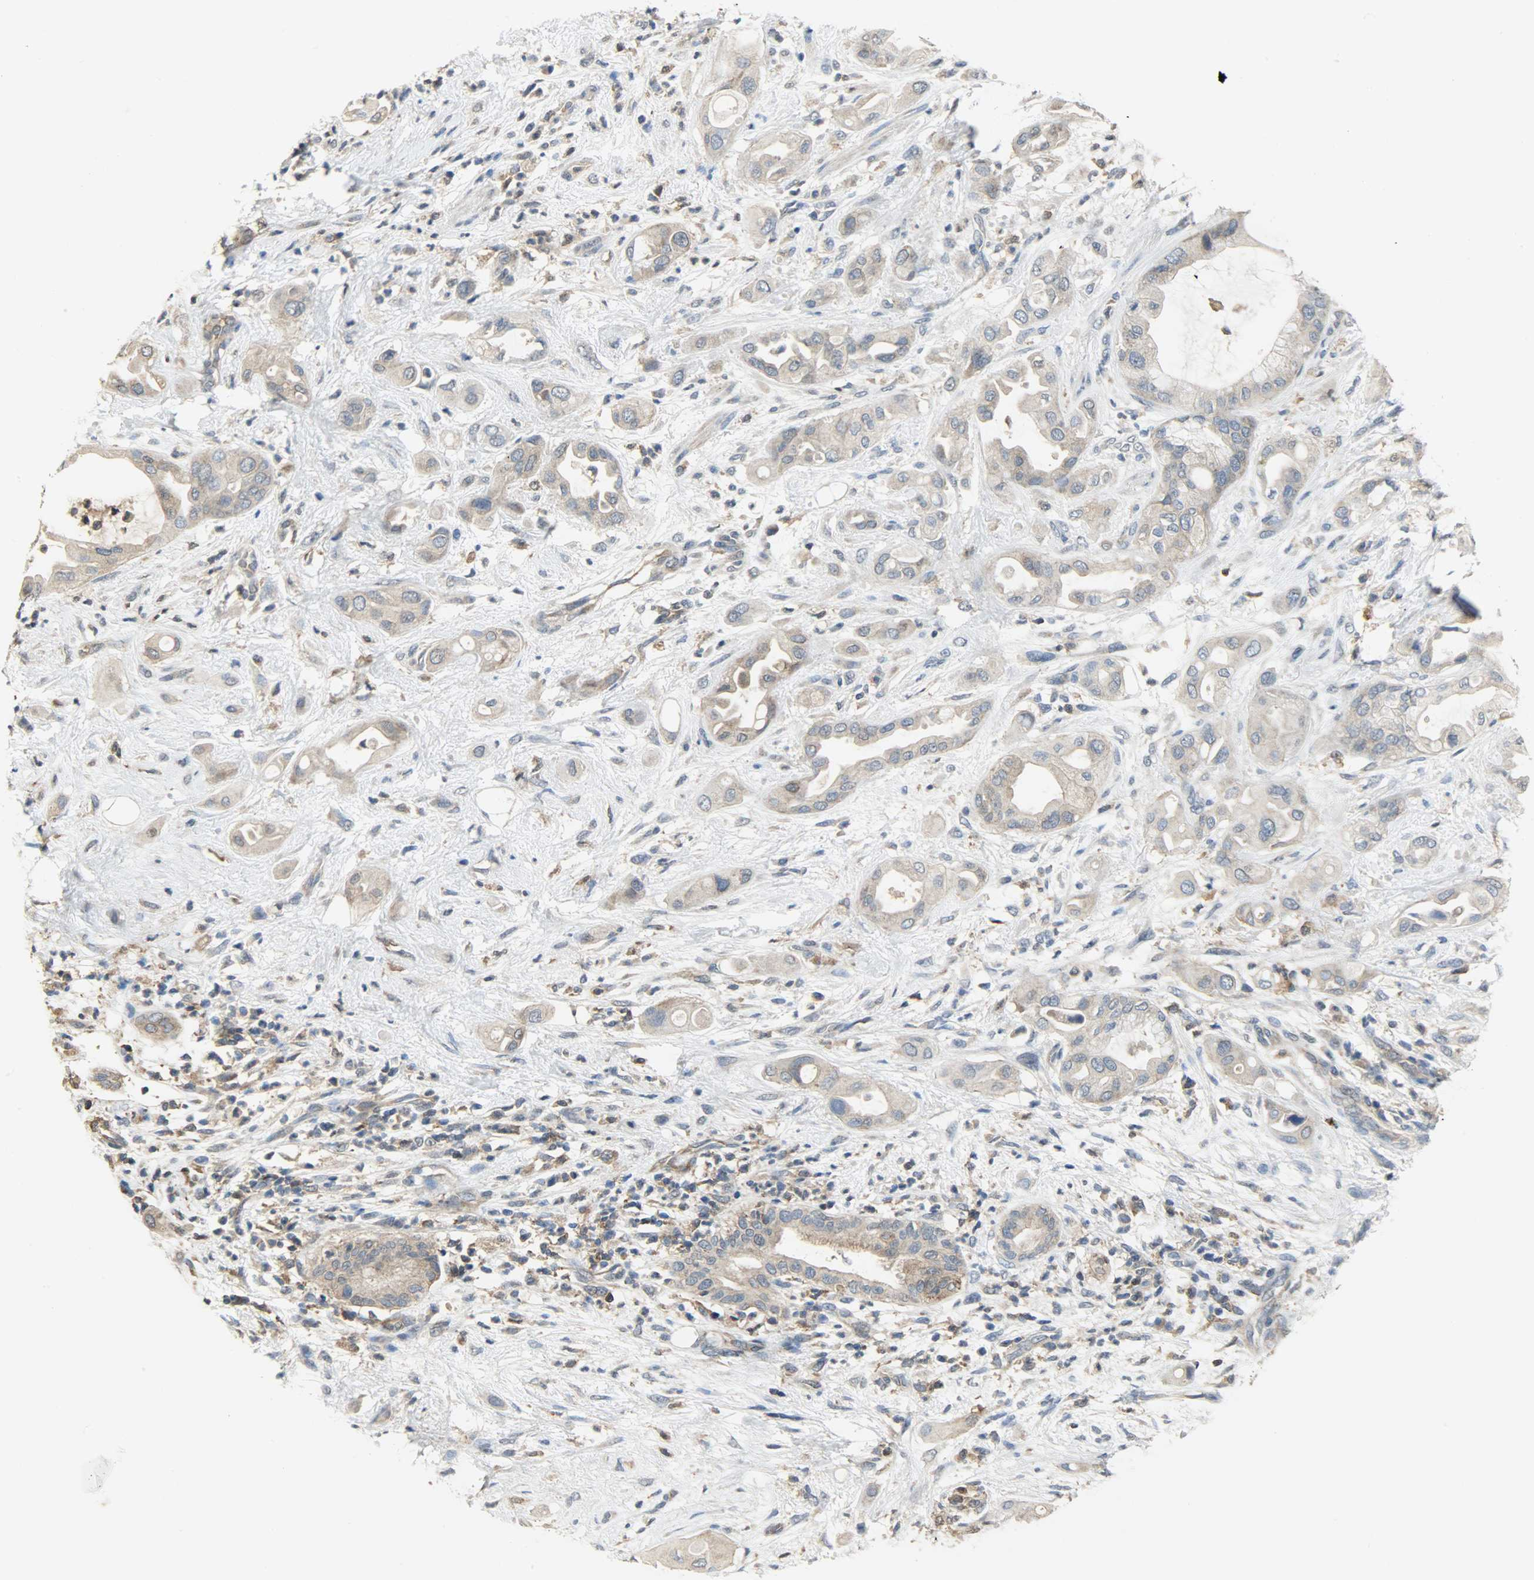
{"staining": {"intensity": "moderate", "quantity": ">75%", "location": "cytoplasmic/membranous"}, "tissue": "pancreatic cancer", "cell_type": "Tumor cells", "image_type": "cancer", "snomed": [{"axis": "morphology", "description": "Adenocarcinoma, NOS"}, {"axis": "morphology", "description": "Adenocarcinoma, metastatic, NOS"}, {"axis": "topography", "description": "Lymph node"}, {"axis": "topography", "description": "Pancreas"}, {"axis": "topography", "description": "Duodenum"}], "caption": "Pancreatic cancer (adenocarcinoma) tissue exhibits moderate cytoplasmic/membranous expression in about >75% of tumor cells, visualized by immunohistochemistry.", "gene": "TRIM21", "patient": {"sex": "female", "age": 64}}